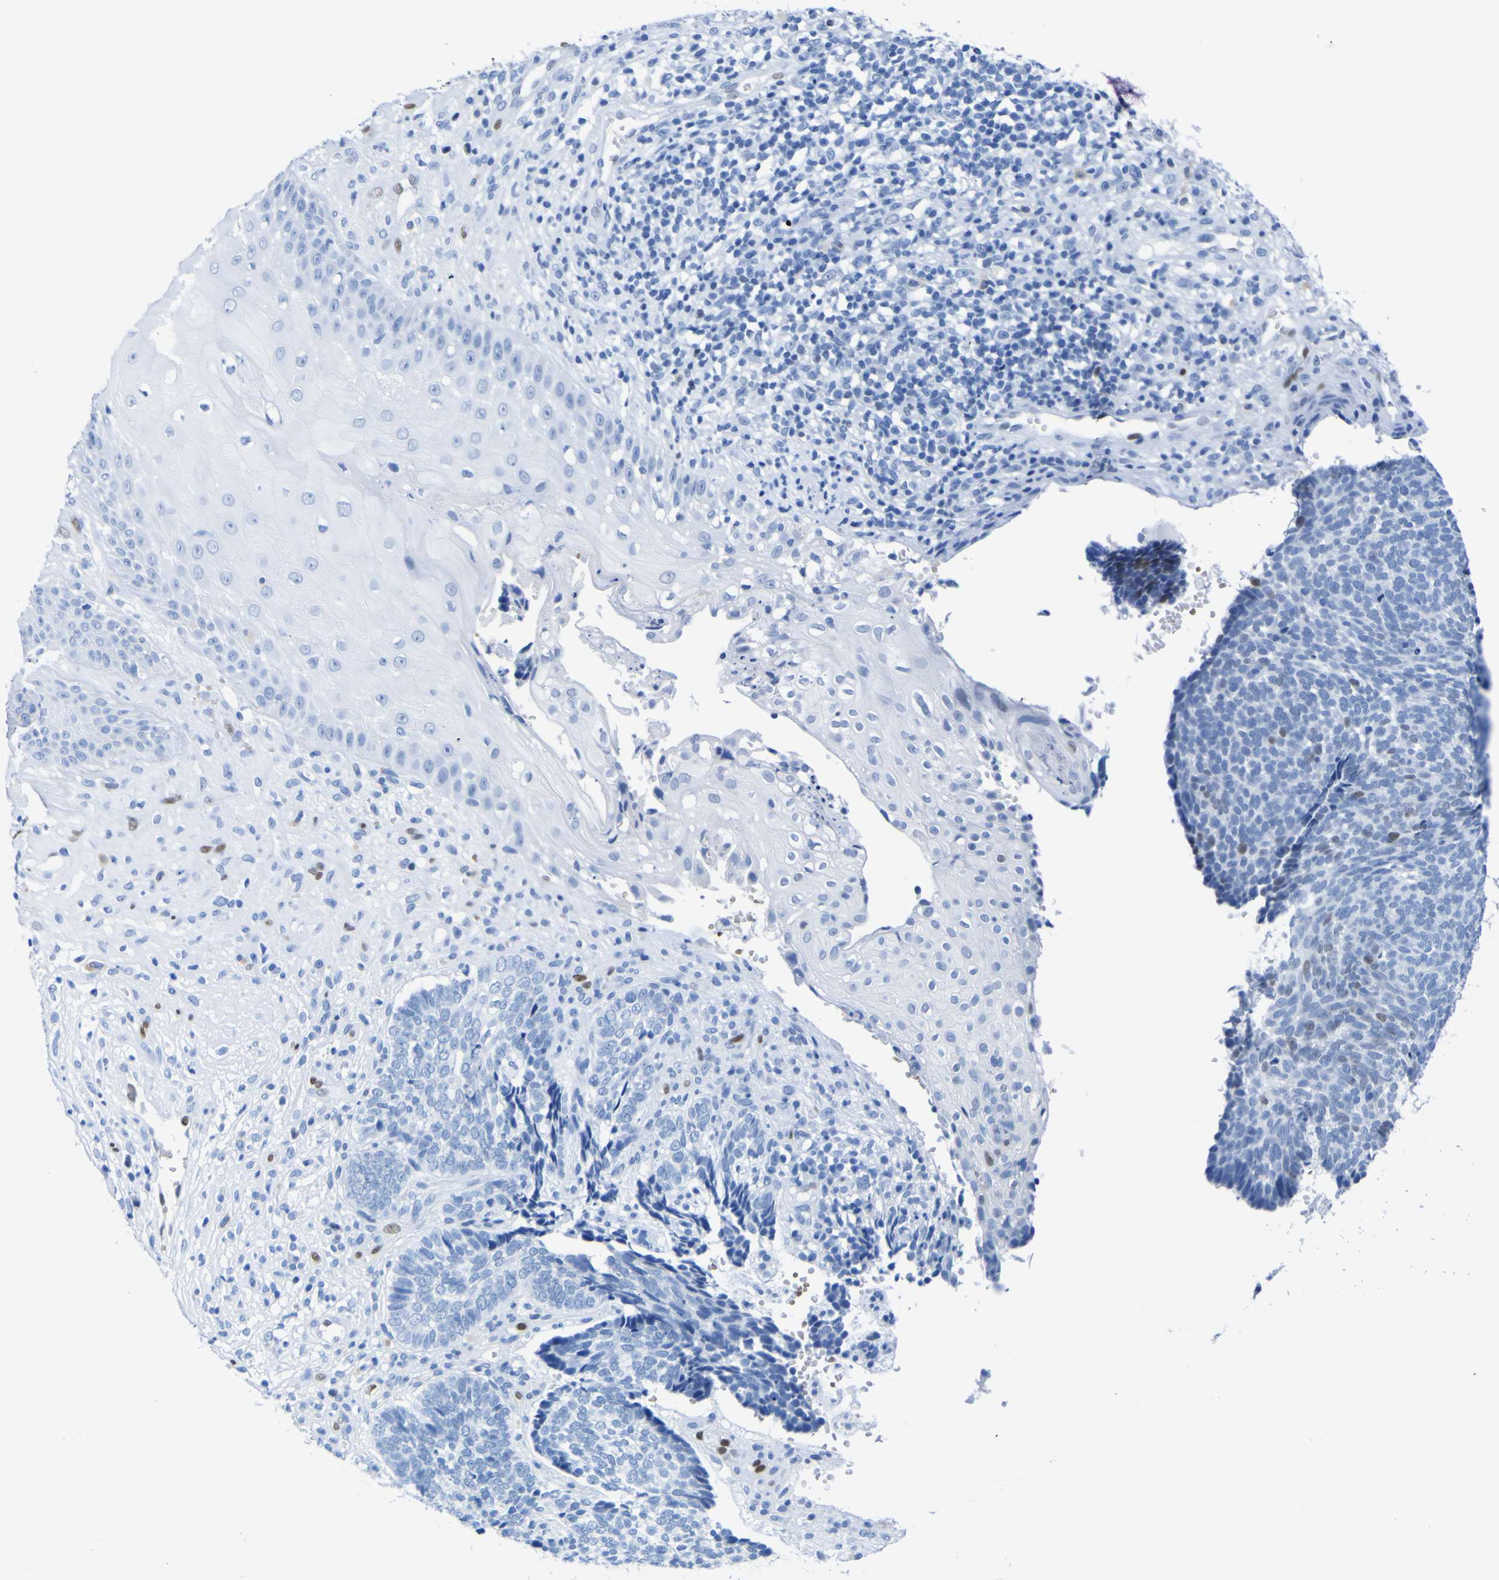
{"staining": {"intensity": "negative", "quantity": "none", "location": "none"}, "tissue": "skin cancer", "cell_type": "Tumor cells", "image_type": "cancer", "snomed": [{"axis": "morphology", "description": "Basal cell carcinoma"}, {"axis": "topography", "description": "Skin"}], "caption": "Immunohistochemistry photomicrograph of neoplastic tissue: basal cell carcinoma (skin) stained with DAB (3,3'-diaminobenzidine) demonstrates no significant protein staining in tumor cells. (DAB immunohistochemistry, high magnification).", "gene": "DACH1", "patient": {"sex": "male", "age": 84}}